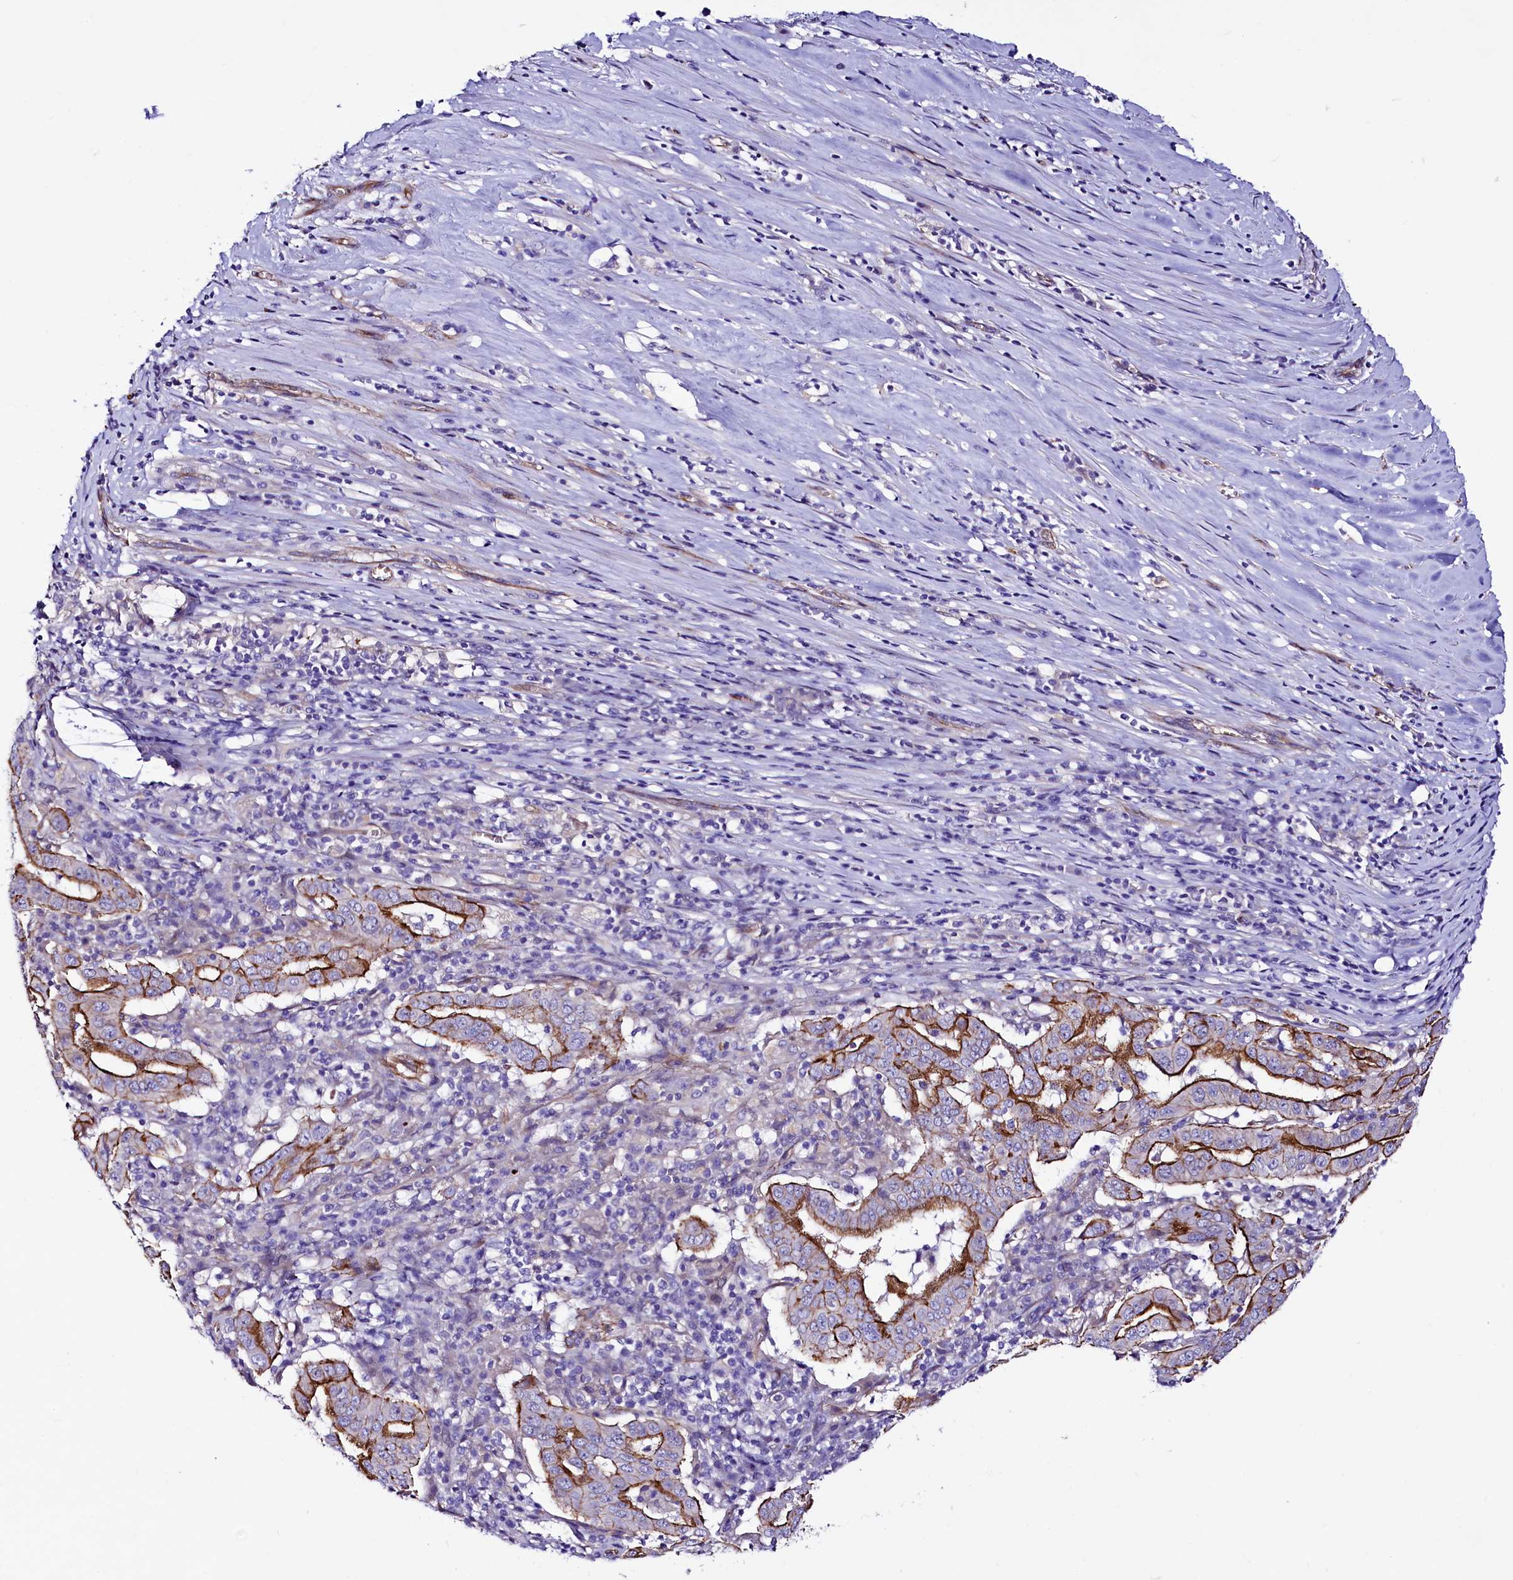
{"staining": {"intensity": "strong", "quantity": ">75%", "location": "cytoplasmic/membranous"}, "tissue": "pancreatic cancer", "cell_type": "Tumor cells", "image_type": "cancer", "snomed": [{"axis": "morphology", "description": "Adenocarcinoma, NOS"}, {"axis": "topography", "description": "Pancreas"}], "caption": "Pancreatic cancer was stained to show a protein in brown. There is high levels of strong cytoplasmic/membranous staining in about >75% of tumor cells. Using DAB (brown) and hematoxylin (blue) stains, captured at high magnification using brightfield microscopy.", "gene": "SLF1", "patient": {"sex": "male", "age": 63}}